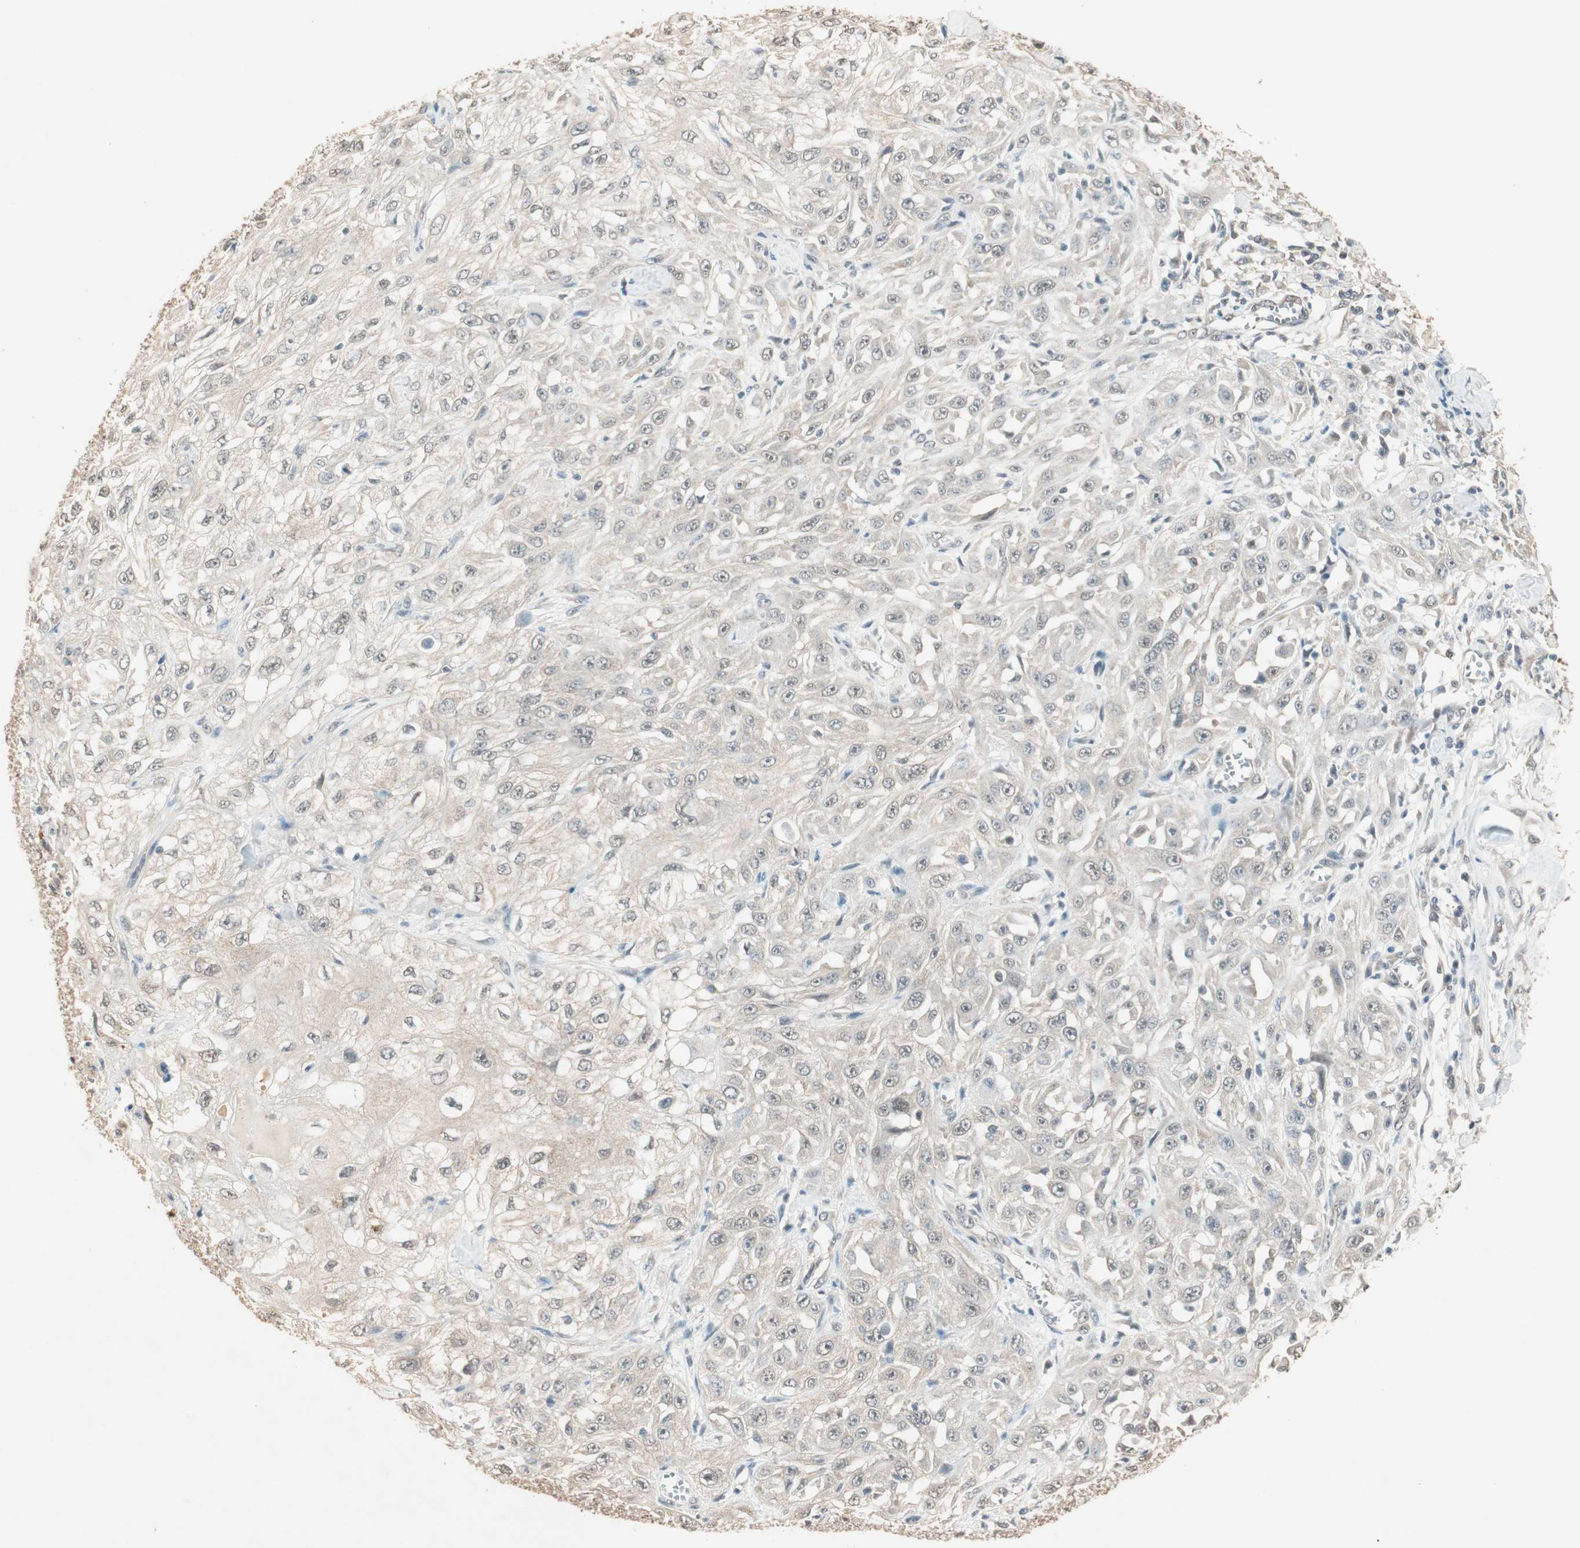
{"staining": {"intensity": "negative", "quantity": "none", "location": "none"}, "tissue": "skin cancer", "cell_type": "Tumor cells", "image_type": "cancer", "snomed": [{"axis": "morphology", "description": "Squamous cell carcinoma, NOS"}, {"axis": "morphology", "description": "Squamous cell carcinoma, metastatic, NOS"}, {"axis": "topography", "description": "Skin"}, {"axis": "topography", "description": "Lymph node"}], "caption": "DAB immunohistochemical staining of human skin cancer demonstrates no significant positivity in tumor cells.", "gene": "USP5", "patient": {"sex": "male", "age": 75}}